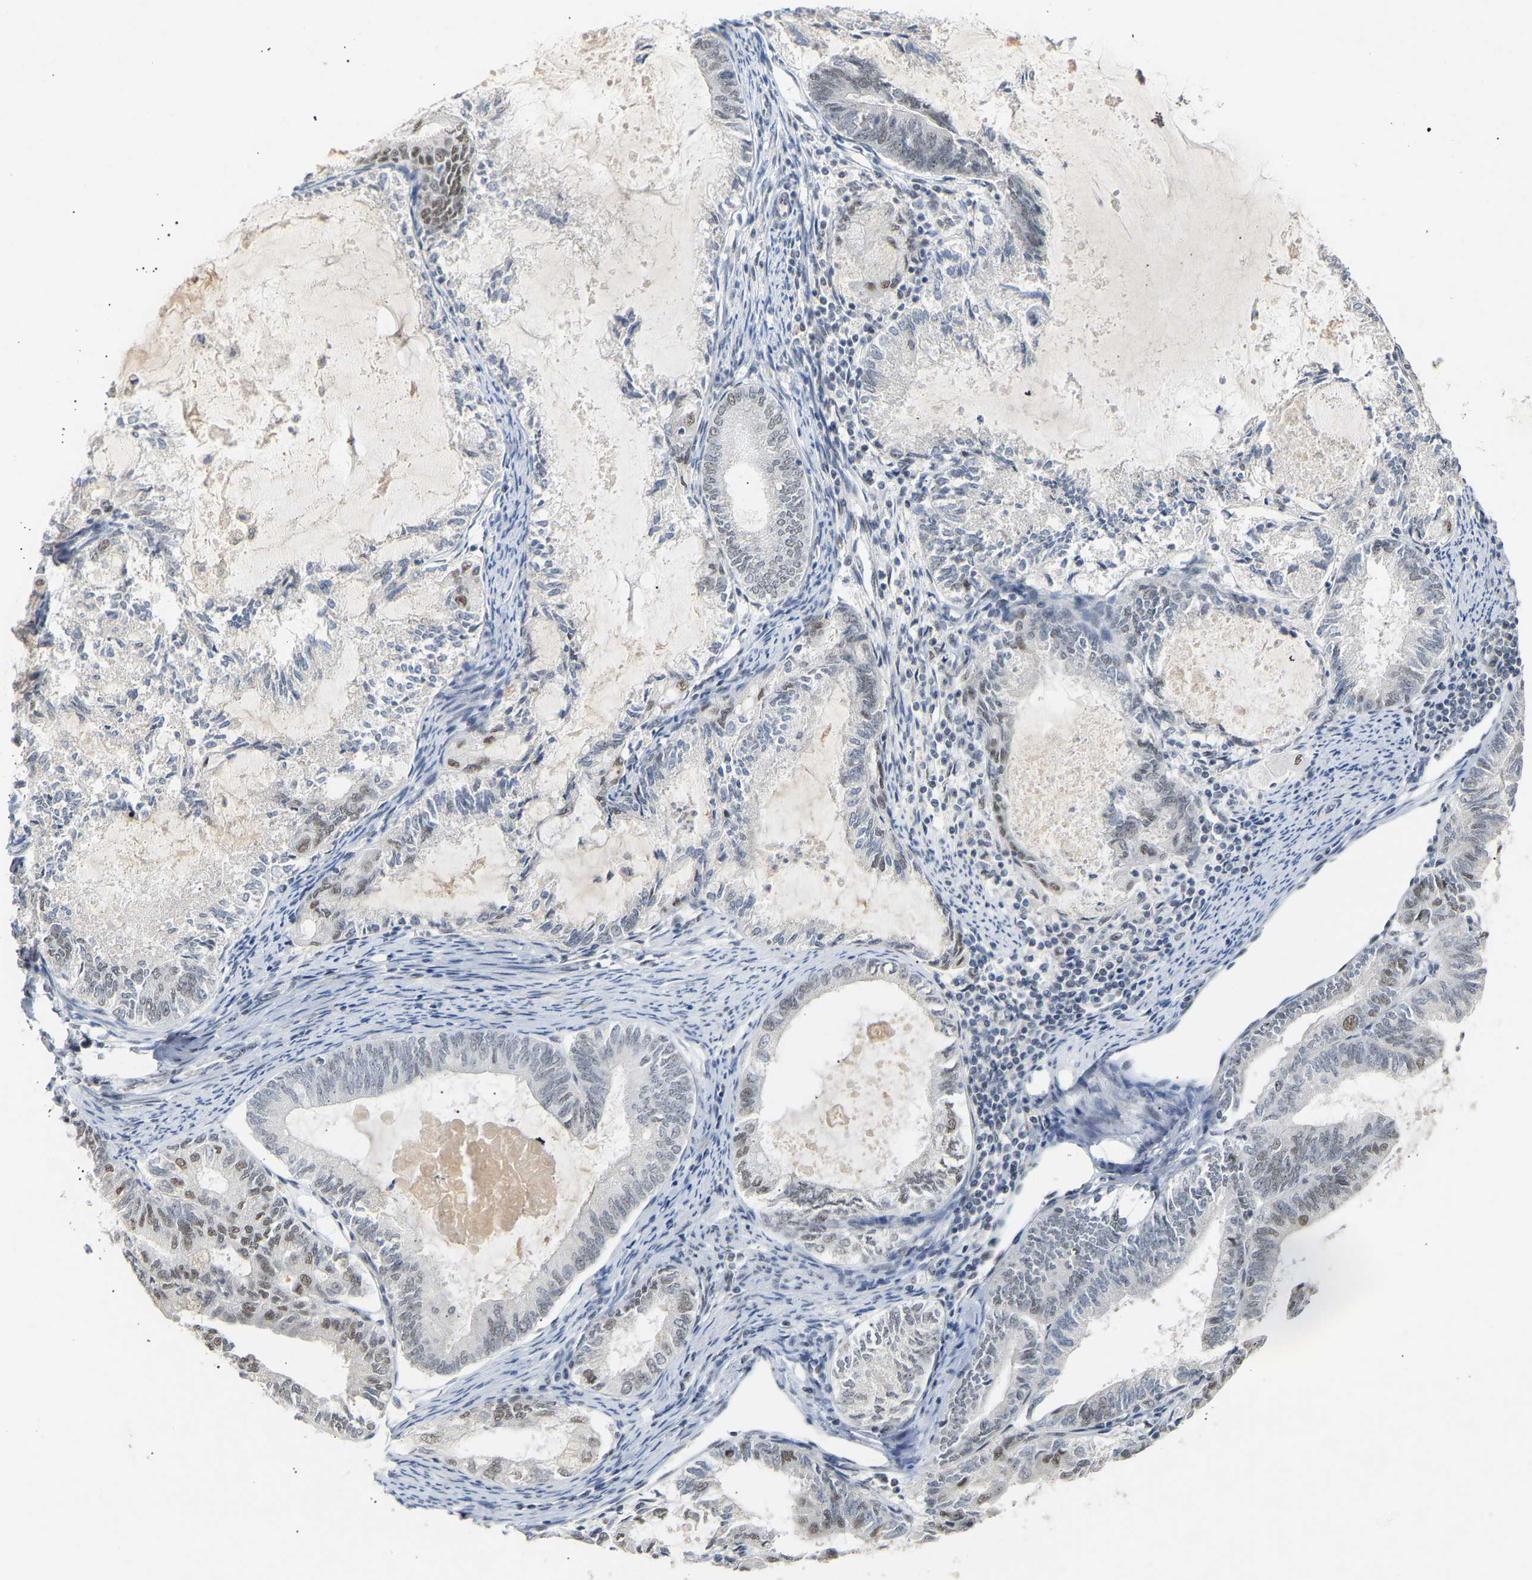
{"staining": {"intensity": "weak", "quantity": "<25%", "location": "nuclear"}, "tissue": "endometrial cancer", "cell_type": "Tumor cells", "image_type": "cancer", "snomed": [{"axis": "morphology", "description": "Adenocarcinoma, NOS"}, {"axis": "topography", "description": "Endometrium"}], "caption": "The photomicrograph reveals no significant expression in tumor cells of endometrial cancer (adenocarcinoma).", "gene": "NELFB", "patient": {"sex": "female", "age": 86}}